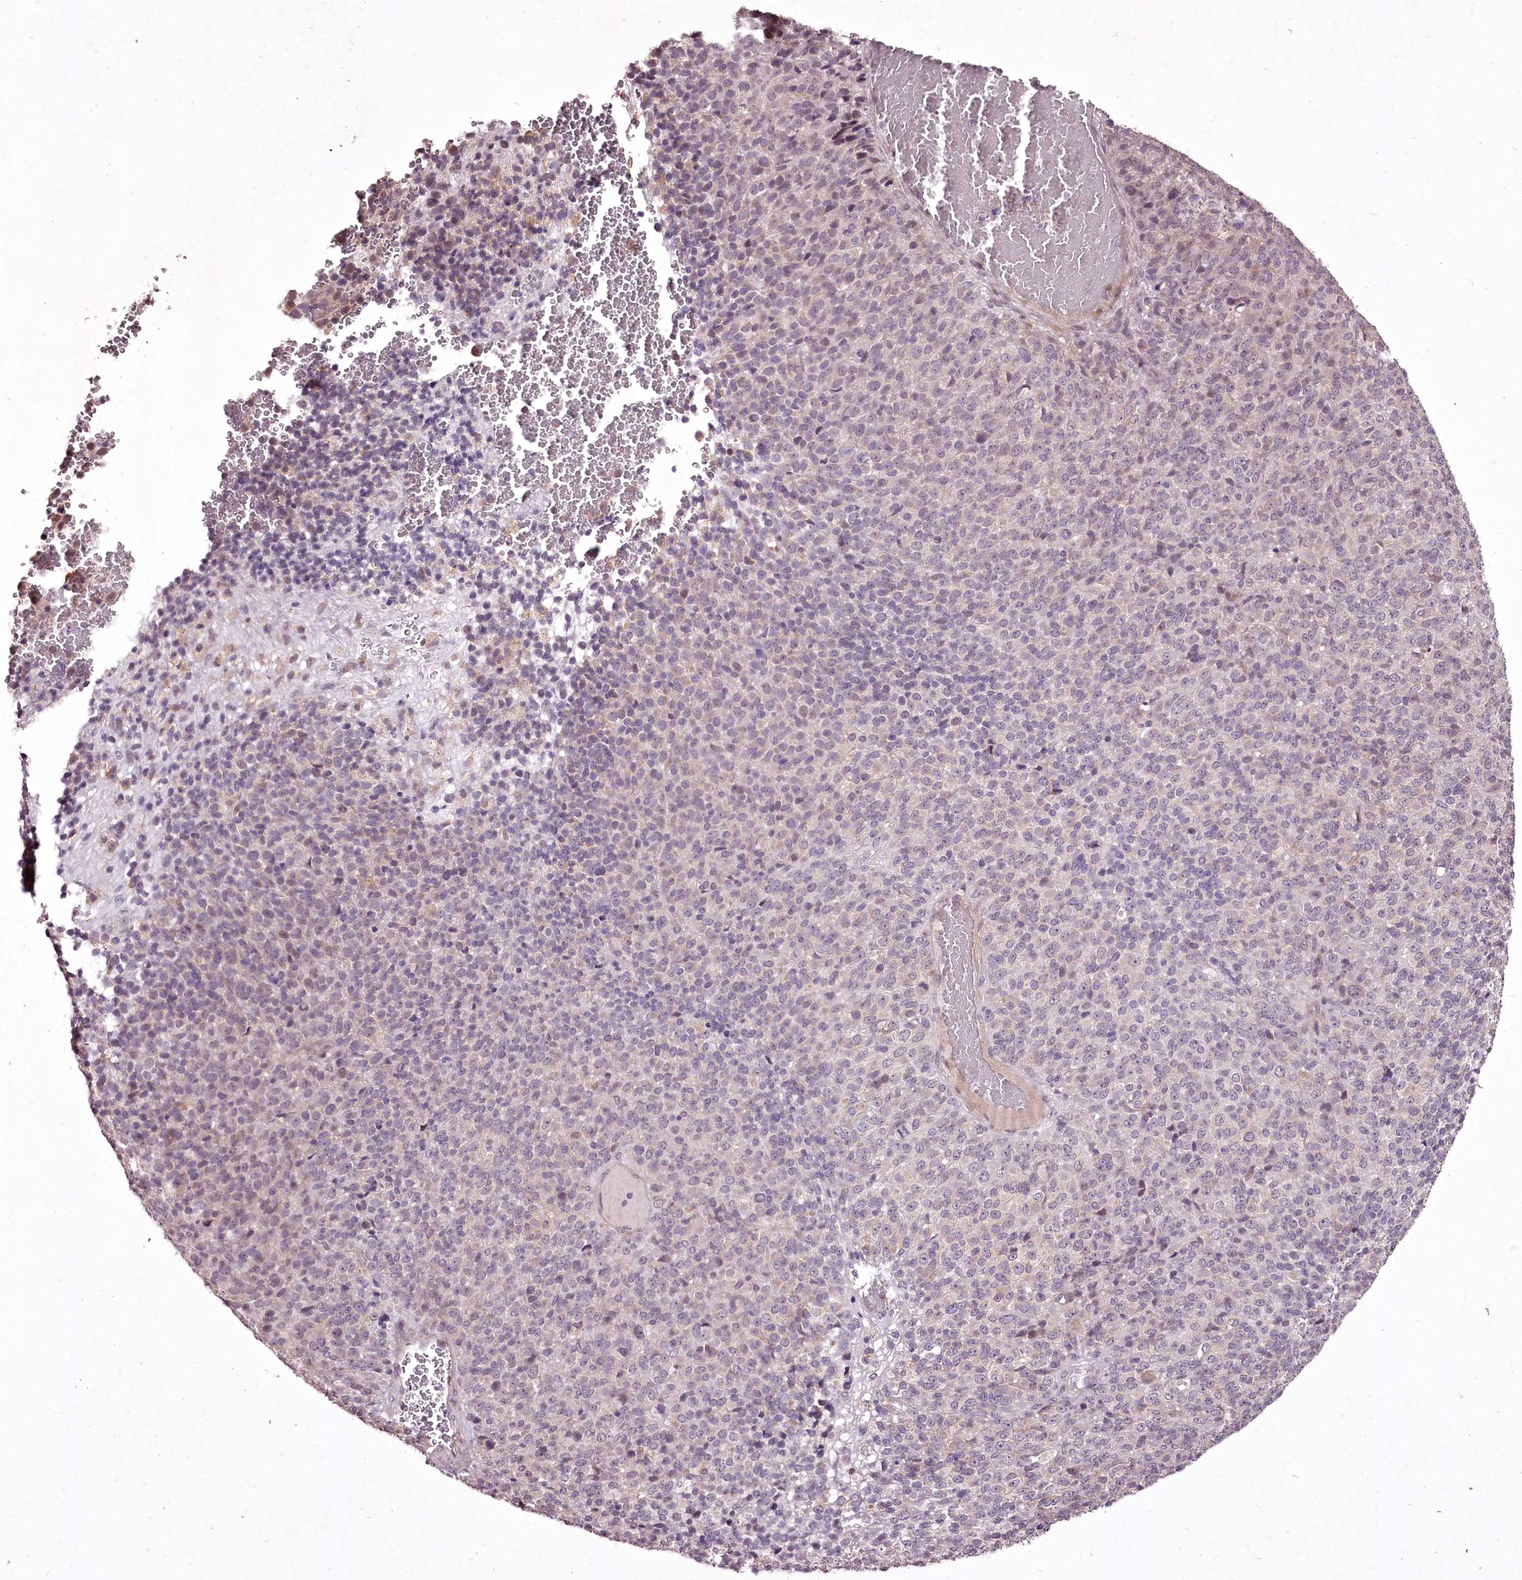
{"staining": {"intensity": "negative", "quantity": "none", "location": "none"}, "tissue": "melanoma", "cell_type": "Tumor cells", "image_type": "cancer", "snomed": [{"axis": "morphology", "description": "Malignant melanoma, Metastatic site"}, {"axis": "topography", "description": "Brain"}], "caption": "Immunohistochemistry of melanoma exhibits no positivity in tumor cells.", "gene": "ADRA1D", "patient": {"sex": "female", "age": 56}}